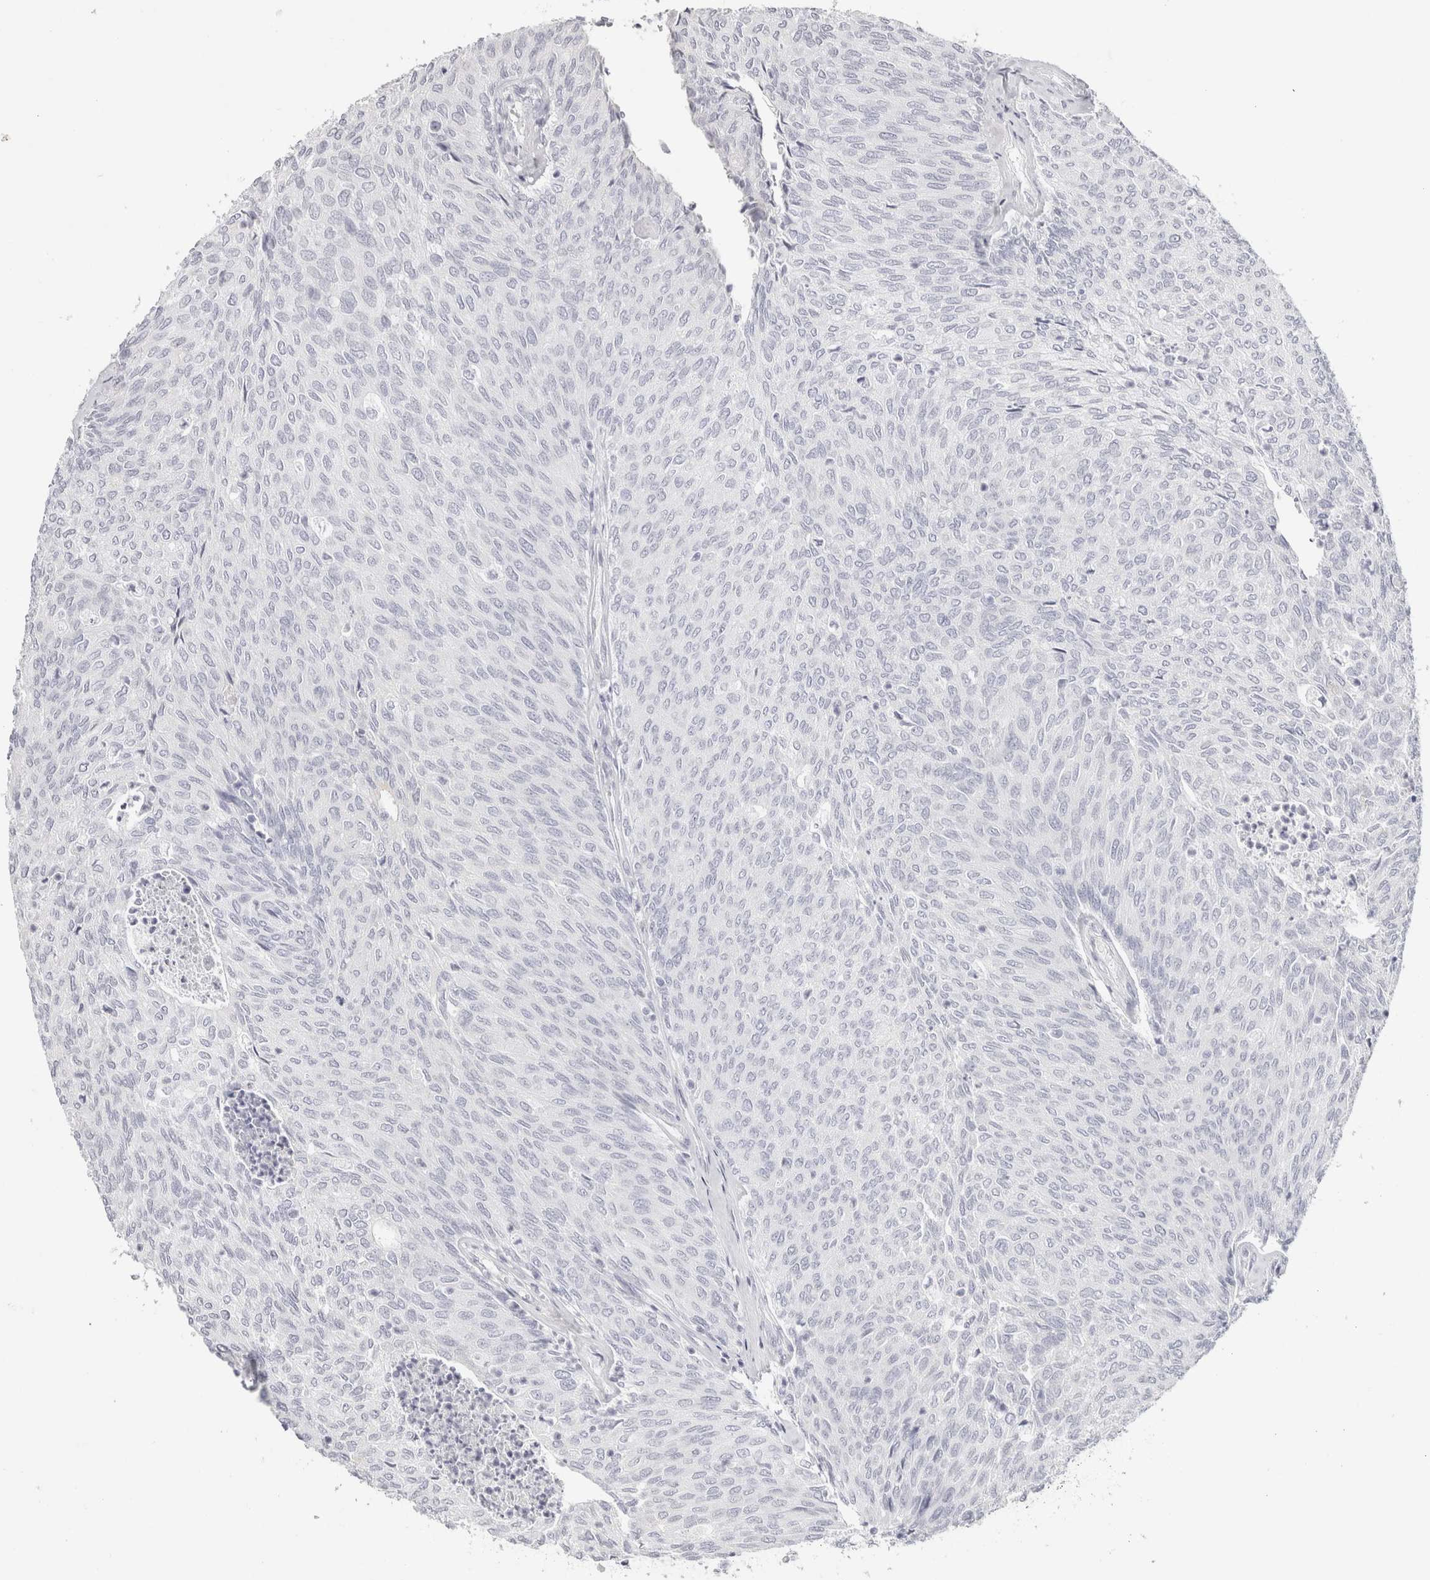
{"staining": {"intensity": "negative", "quantity": "none", "location": "none"}, "tissue": "urothelial cancer", "cell_type": "Tumor cells", "image_type": "cancer", "snomed": [{"axis": "morphology", "description": "Urothelial carcinoma, Low grade"}, {"axis": "topography", "description": "Urinary bladder"}], "caption": "Human urothelial cancer stained for a protein using immunohistochemistry (IHC) exhibits no expression in tumor cells.", "gene": "GARIN1A", "patient": {"sex": "female", "age": 79}}